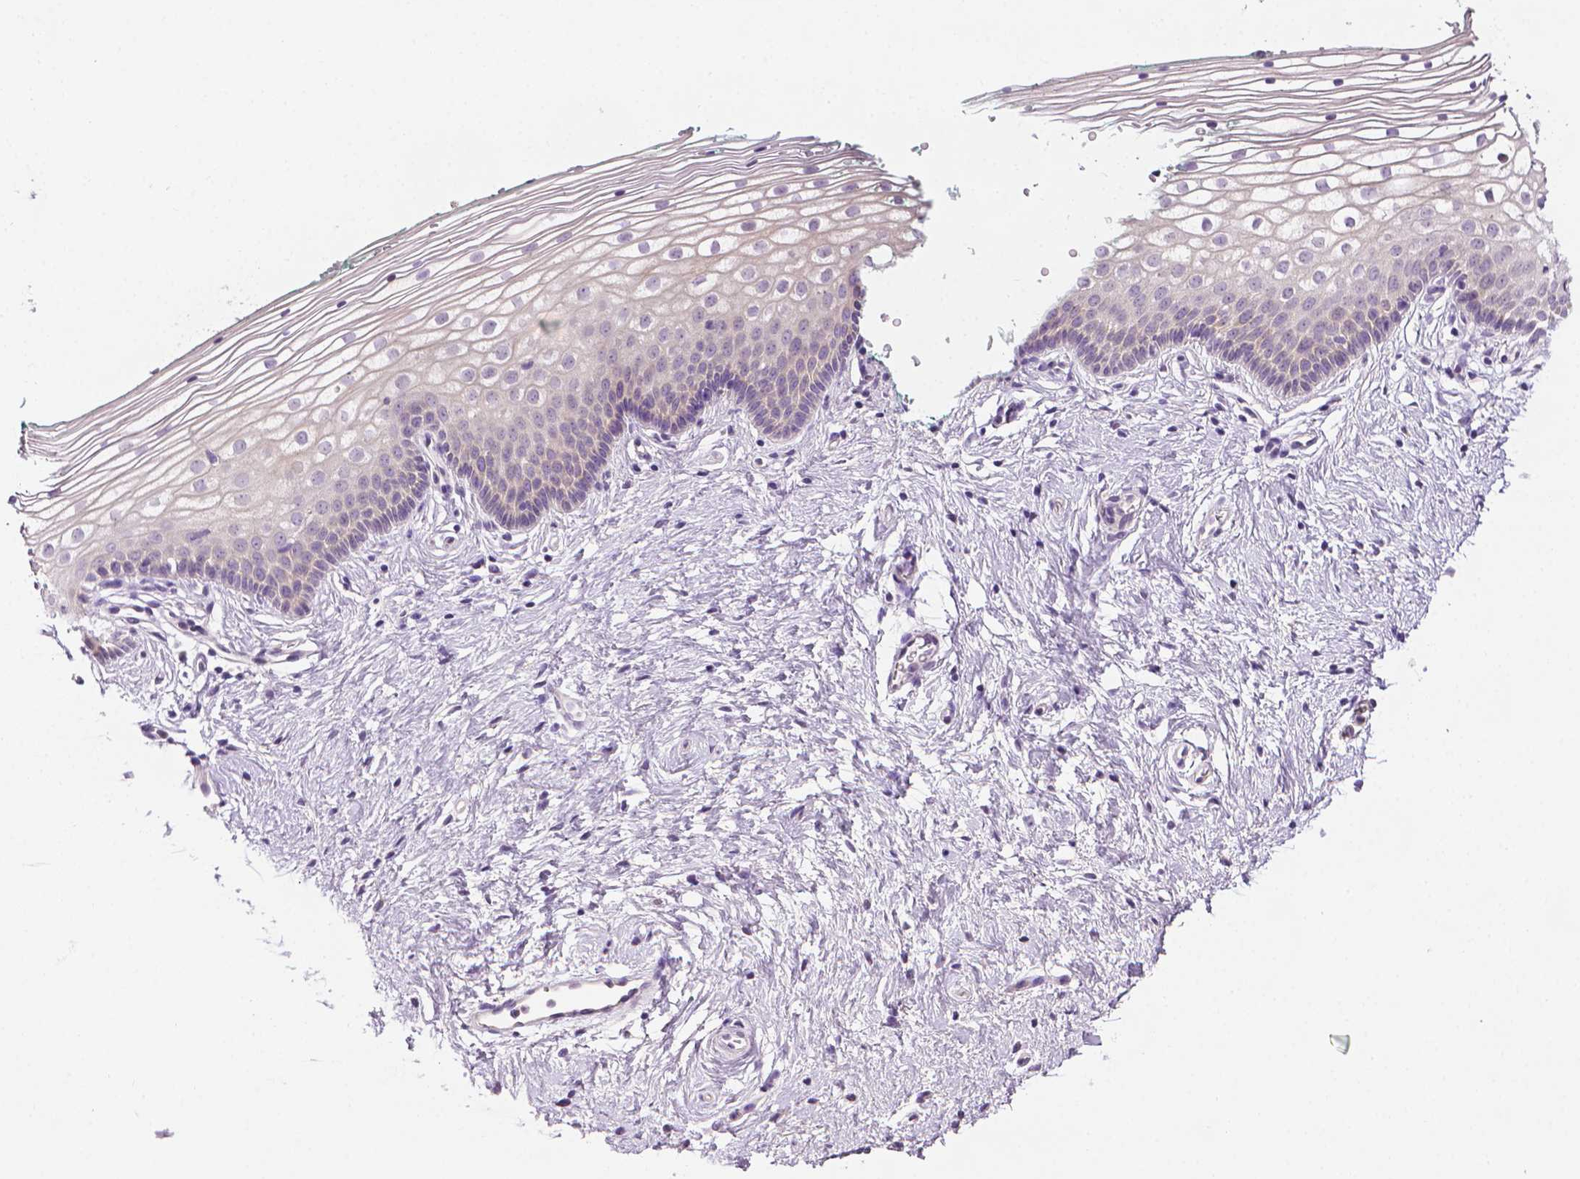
{"staining": {"intensity": "negative", "quantity": "none", "location": "none"}, "tissue": "vagina", "cell_type": "Squamous epithelial cells", "image_type": "normal", "snomed": [{"axis": "morphology", "description": "Normal tissue, NOS"}, {"axis": "topography", "description": "Vagina"}], "caption": "This micrograph is of unremarkable vagina stained with IHC to label a protein in brown with the nuclei are counter-stained blue. There is no staining in squamous epithelial cells. (Stains: DAB immunohistochemistry (IHC) with hematoxylin counter stain, Microscopy: brightfield microscopy at high magnification).", "gene": "MCOLN3", "patient": {"sex": "female", "age": 36}}